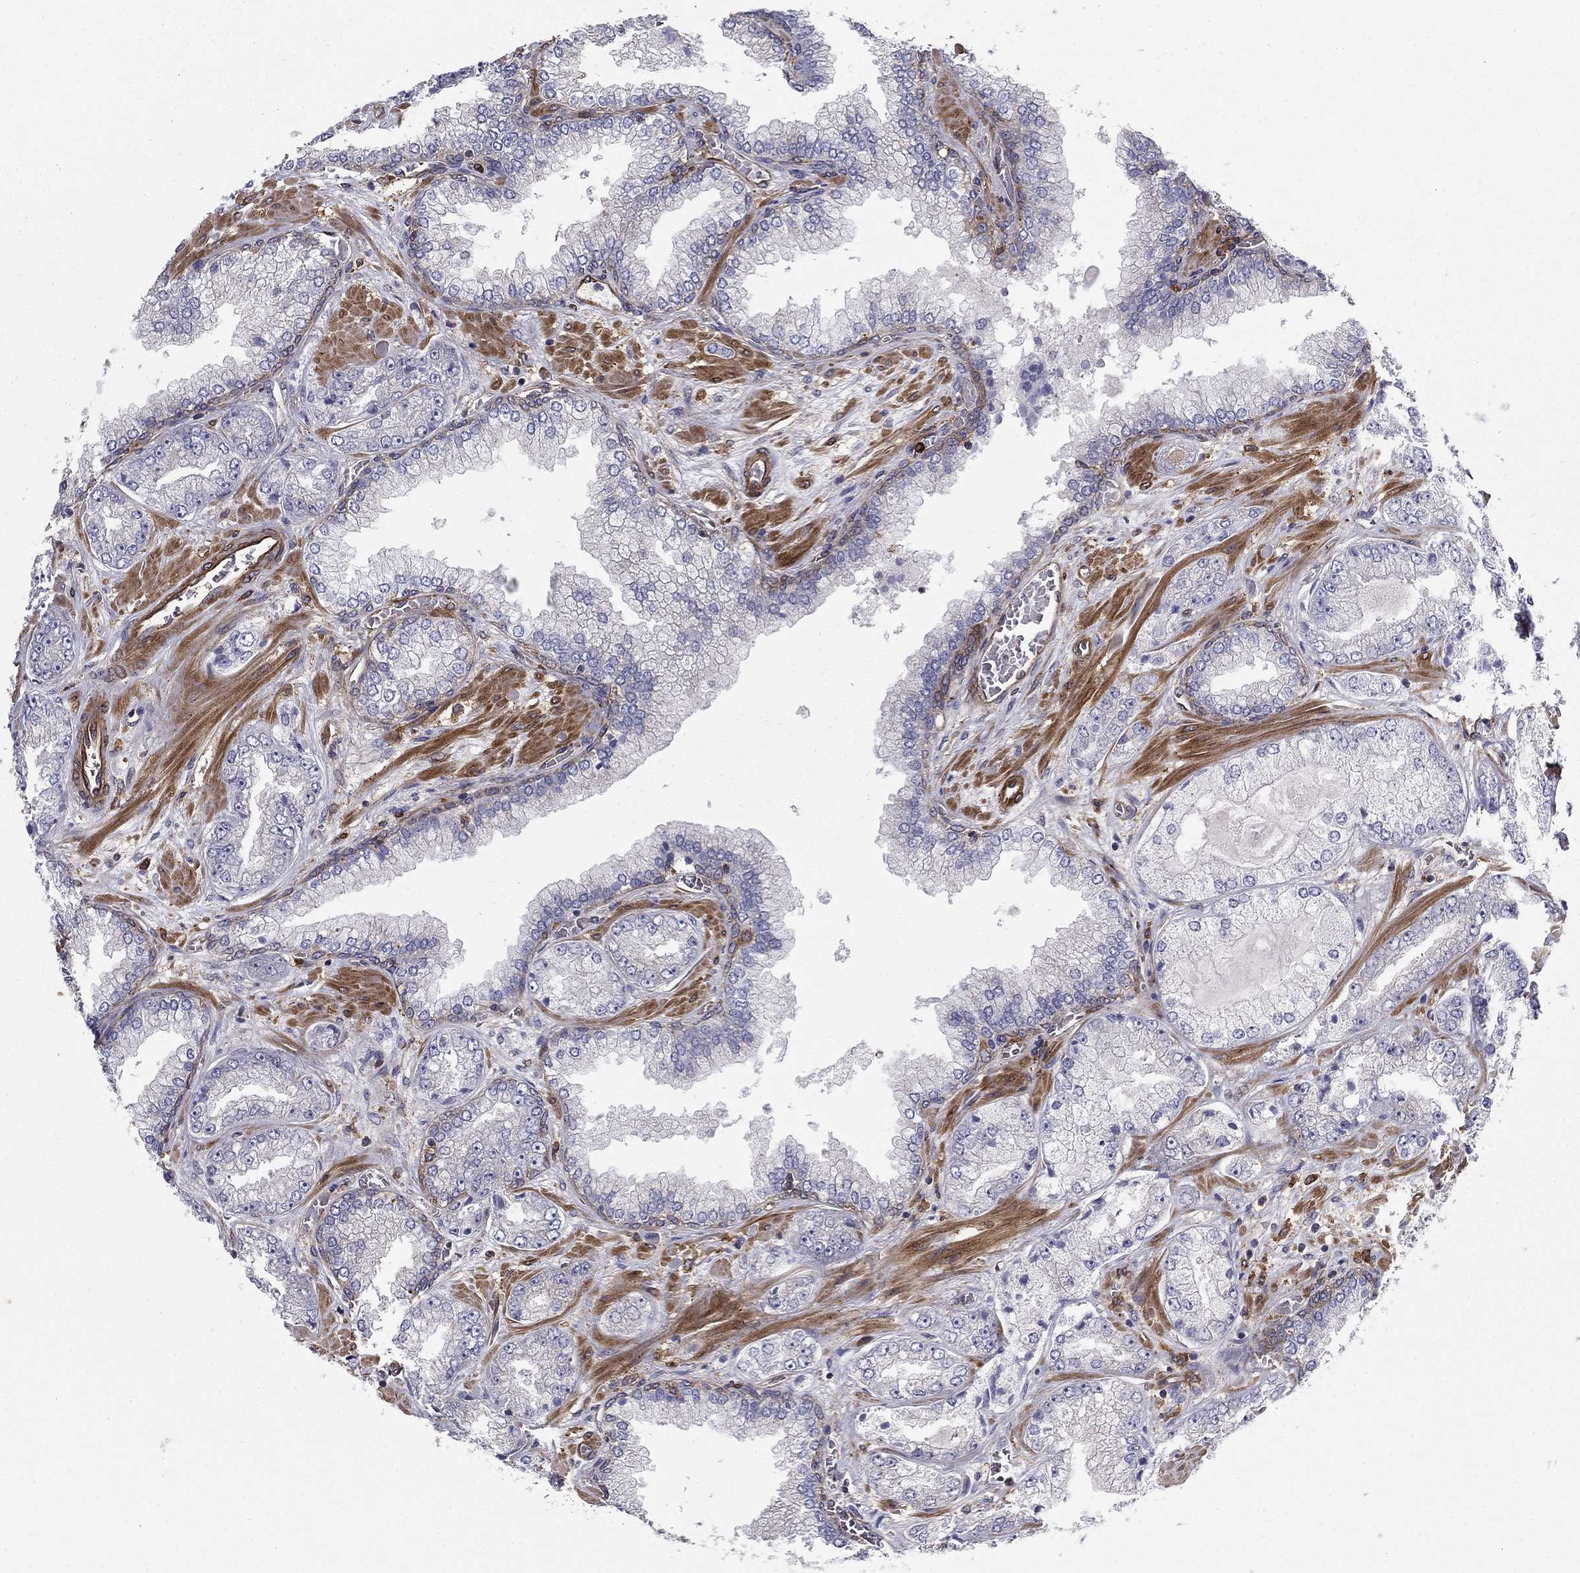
{"staining": {"intensity": "negative", "quantity": "none", "location": "none"}, "tissue": "prostate cancer", "cell_type": "Tumor cells", "image_type": "cancer", "snomed": [{"axis": "morphology", "description": "Adenocarcinoma, Low grade"}, {"axis": "topography", "description": "Prostate"}], "caption": "Tumor cells are negative for protein expression in human prostate low-grade adenocarcinoma. (Brightfield microscopy of DAB IHC at high magnification).", "gene": "EHBP1L1", "patient": {"sex": "male", "age": 57}}